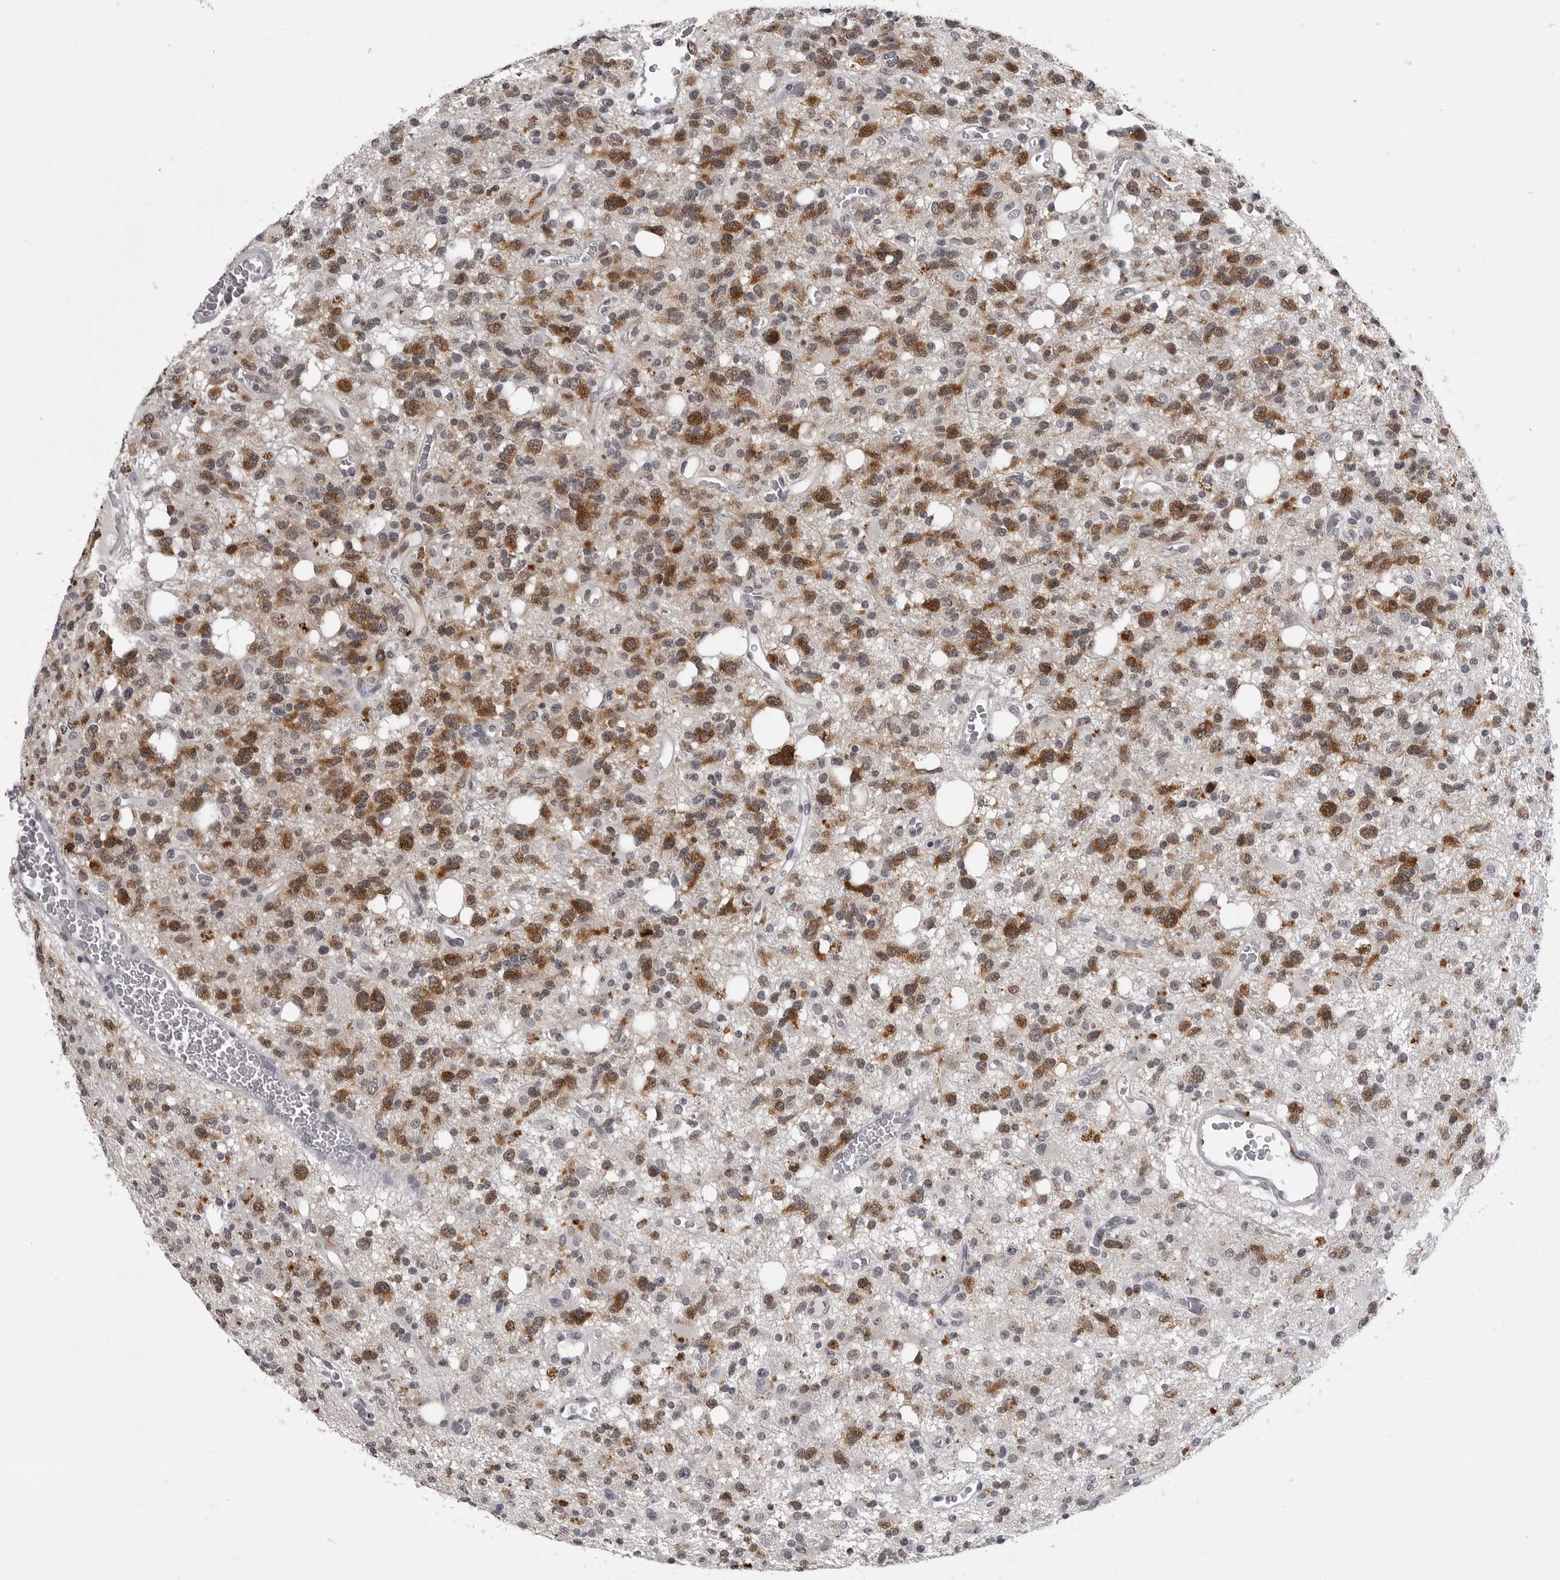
{"staining": {"intensity": "strong", "quantity": "25%-75%", "location": "cytoplasmic/membranous"}, "tissue": "glioma", "cell_type": "Tumor cells", "image_type": "cancer", "snomed": [{"axis": "morphology", "description": "Glioma, malignant, High grade"}, {"axis": "topography", "description": "Brain"}], "caption": "An image of human malignant glioma (high-grade) stained for a protein shows strong cytoplasmic/membranous brown staining in tumor cells.", "gene": "RRM1", "patient": {"sex": "female", "age": 62}}